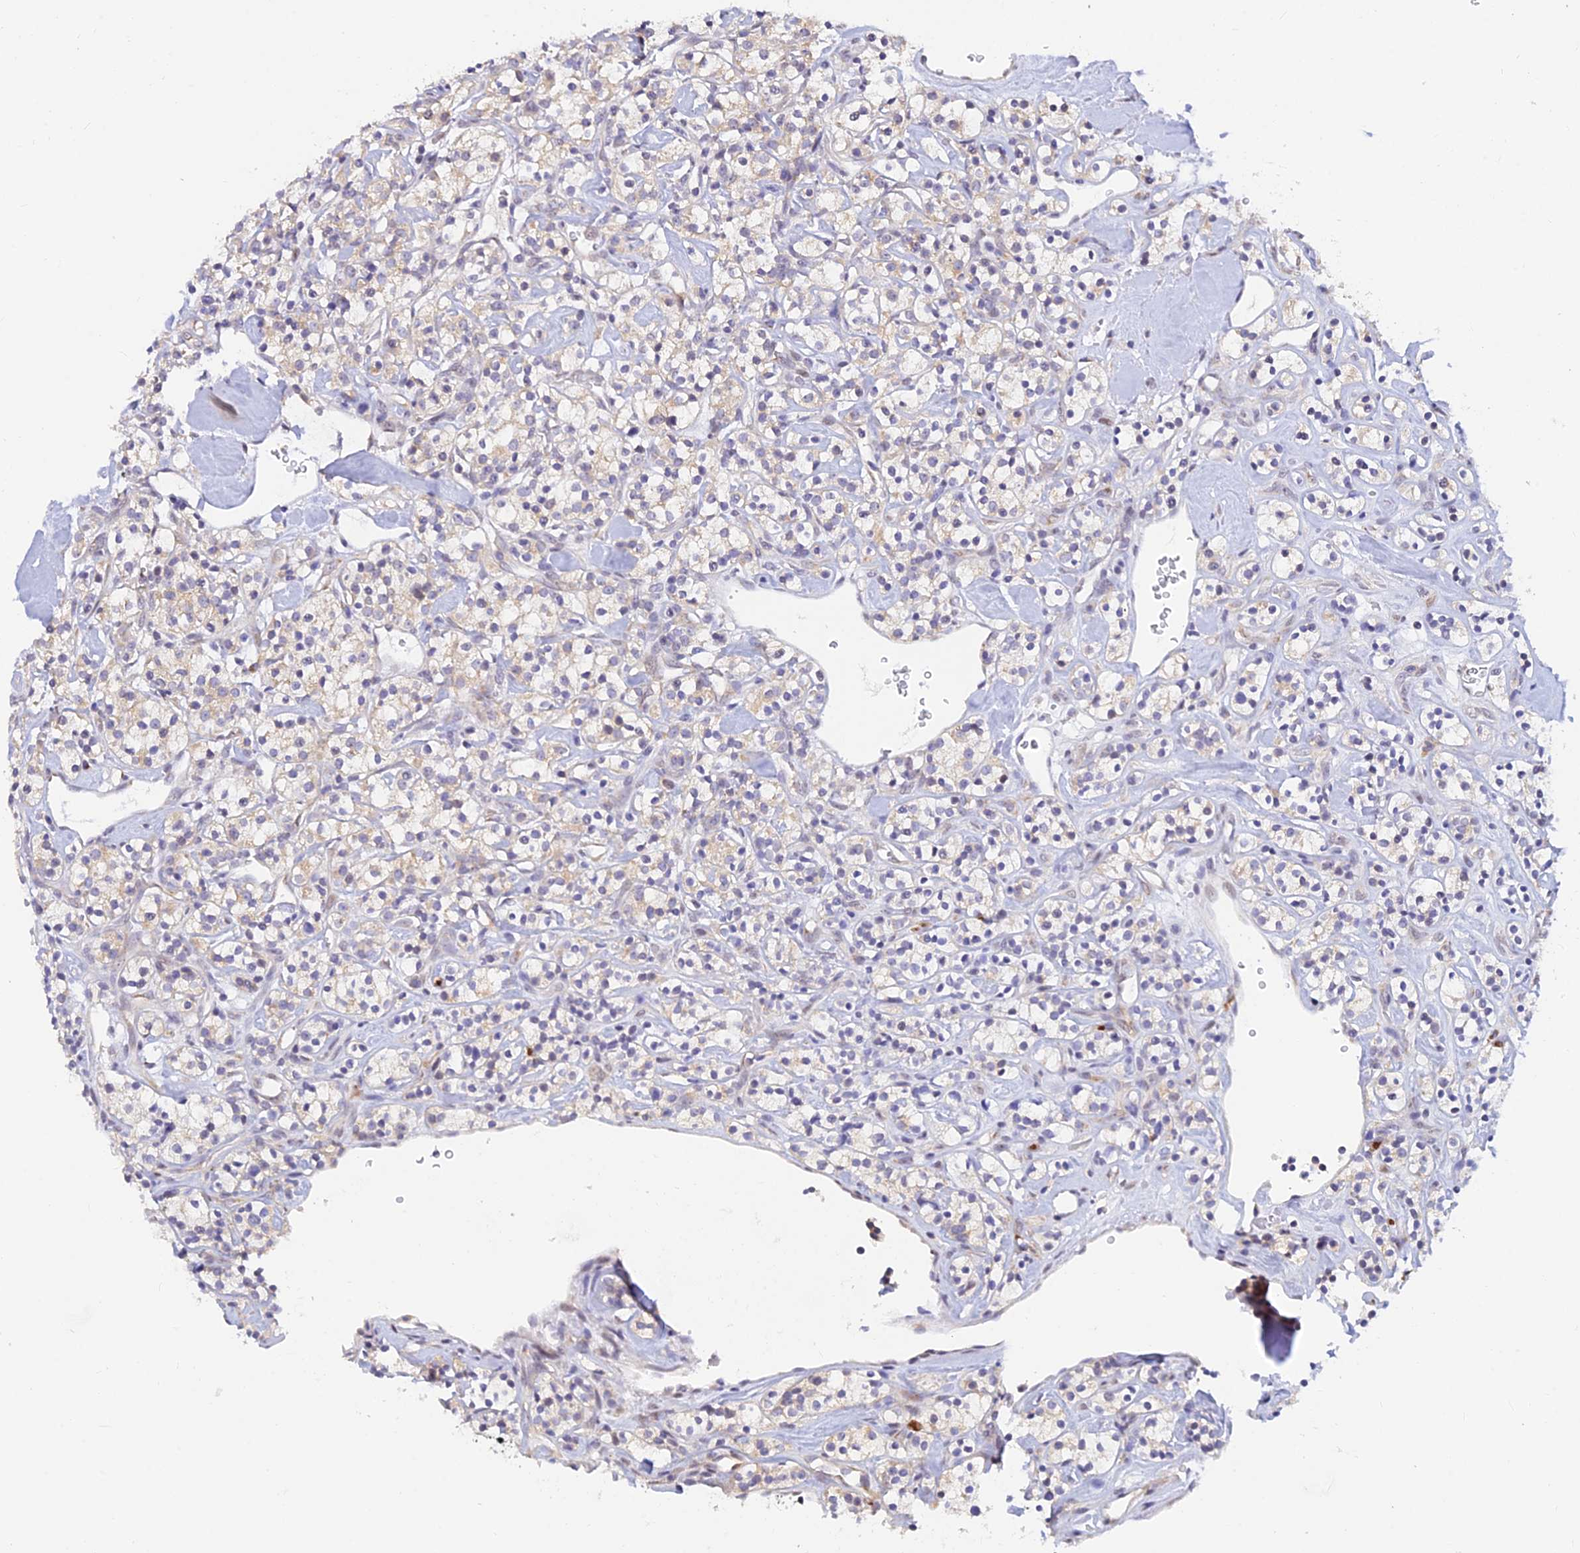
{"staining": {"intensity": "negative", "quantity": "none", "location": "none"}, "tissue": "renal cancer", "cell_type": "Tumor cells", "image_type": "cancer", "snomed": [{"axis": "morphology", "description": "Adenocarcinoma, NOS"}, {"axis": "topography", "description": "Kidney"}], "caption": "Renal cancer stained for a protein using immunohistochemistry (IHC) reveals no staining tumor cells.", "gene": "INKA1", "patient": {"sex": "male", "age": 77}}